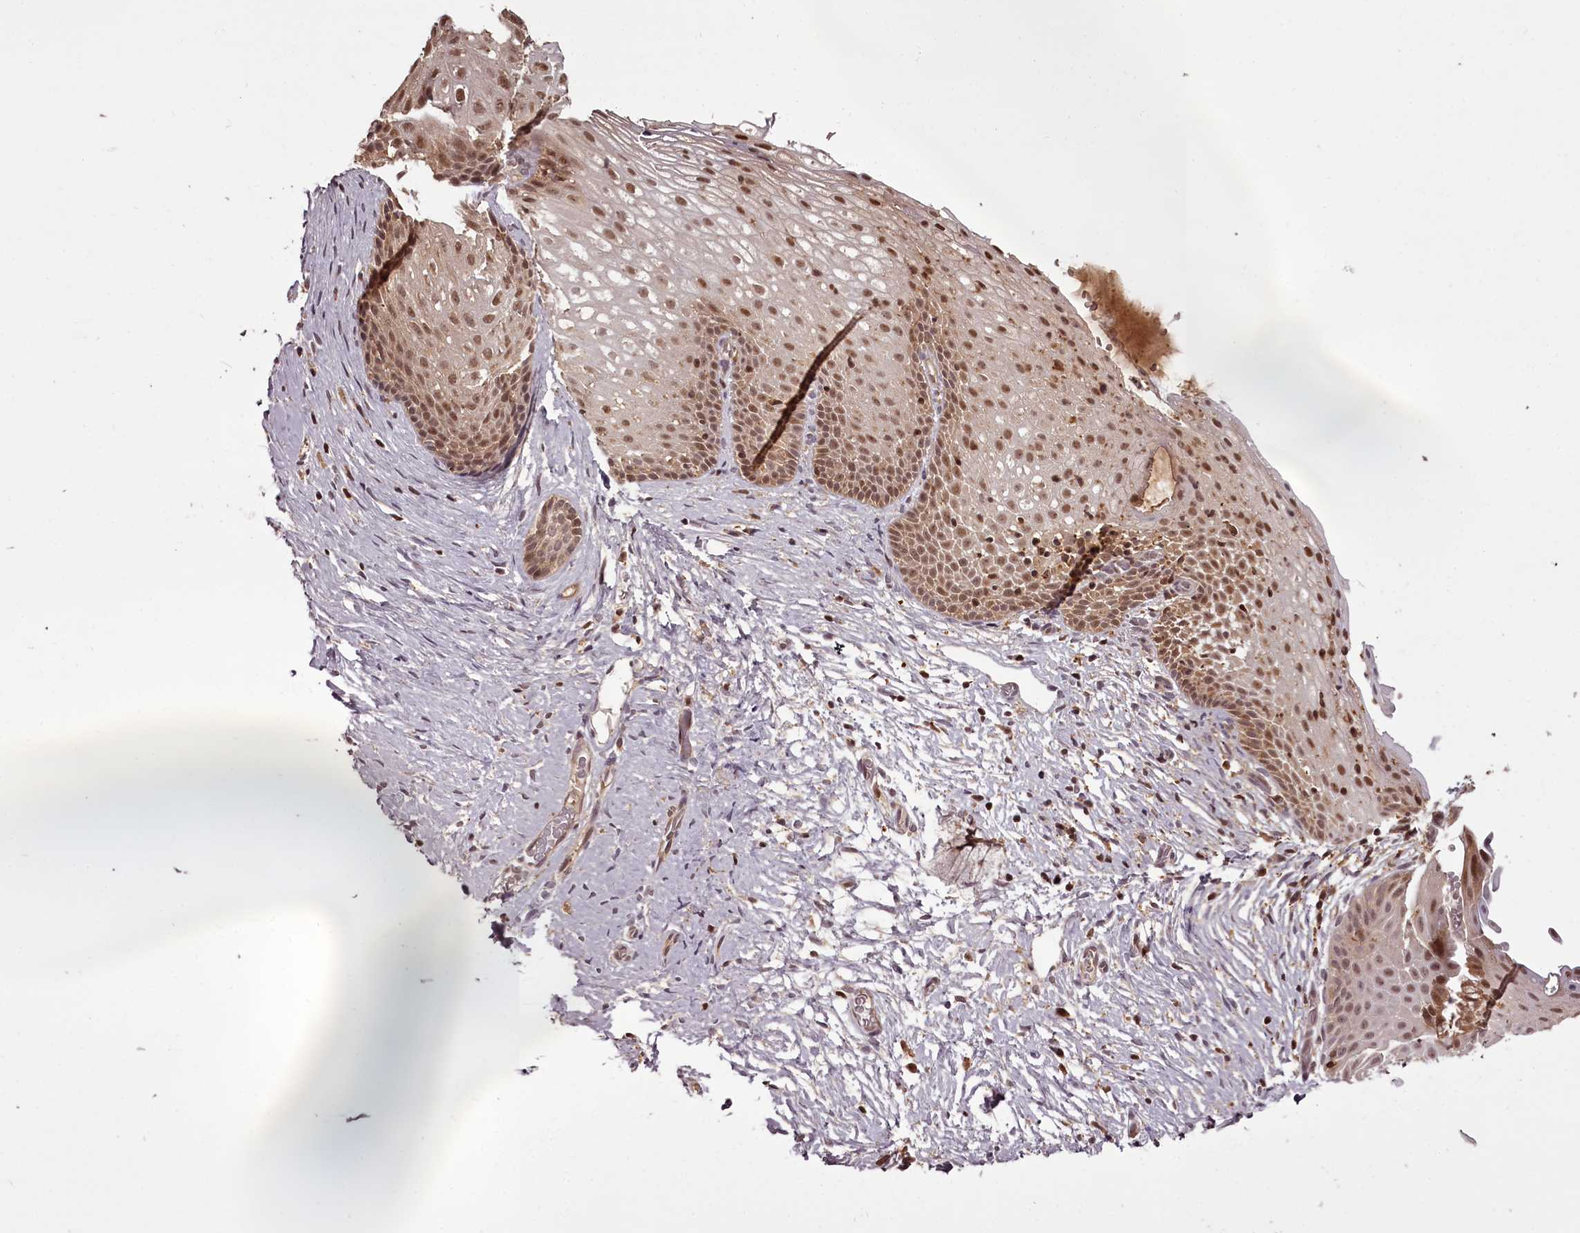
{"staining": {"intensity": "moderate", "quantity": "25%-75%", "location": "cytoplasmic/membranous"}, "tissue": "cervix", "cell_type": "Glandular cells", "image_type": "normal", "snomed": [{"axis": "morphology", "description": "Normal tissue, NOS"}, {"axis": "topography", "description": "Cervix"}], "caption": "A high-resolution photomicrograph shows immunohistochemistry staining of normal cervix, which reveals moderate cytoplasmic/membranous expression in approximately 25%-75% of glandular cells.", "gene": "NPRL2", "patient": {"sex": "female", "age": 33}}